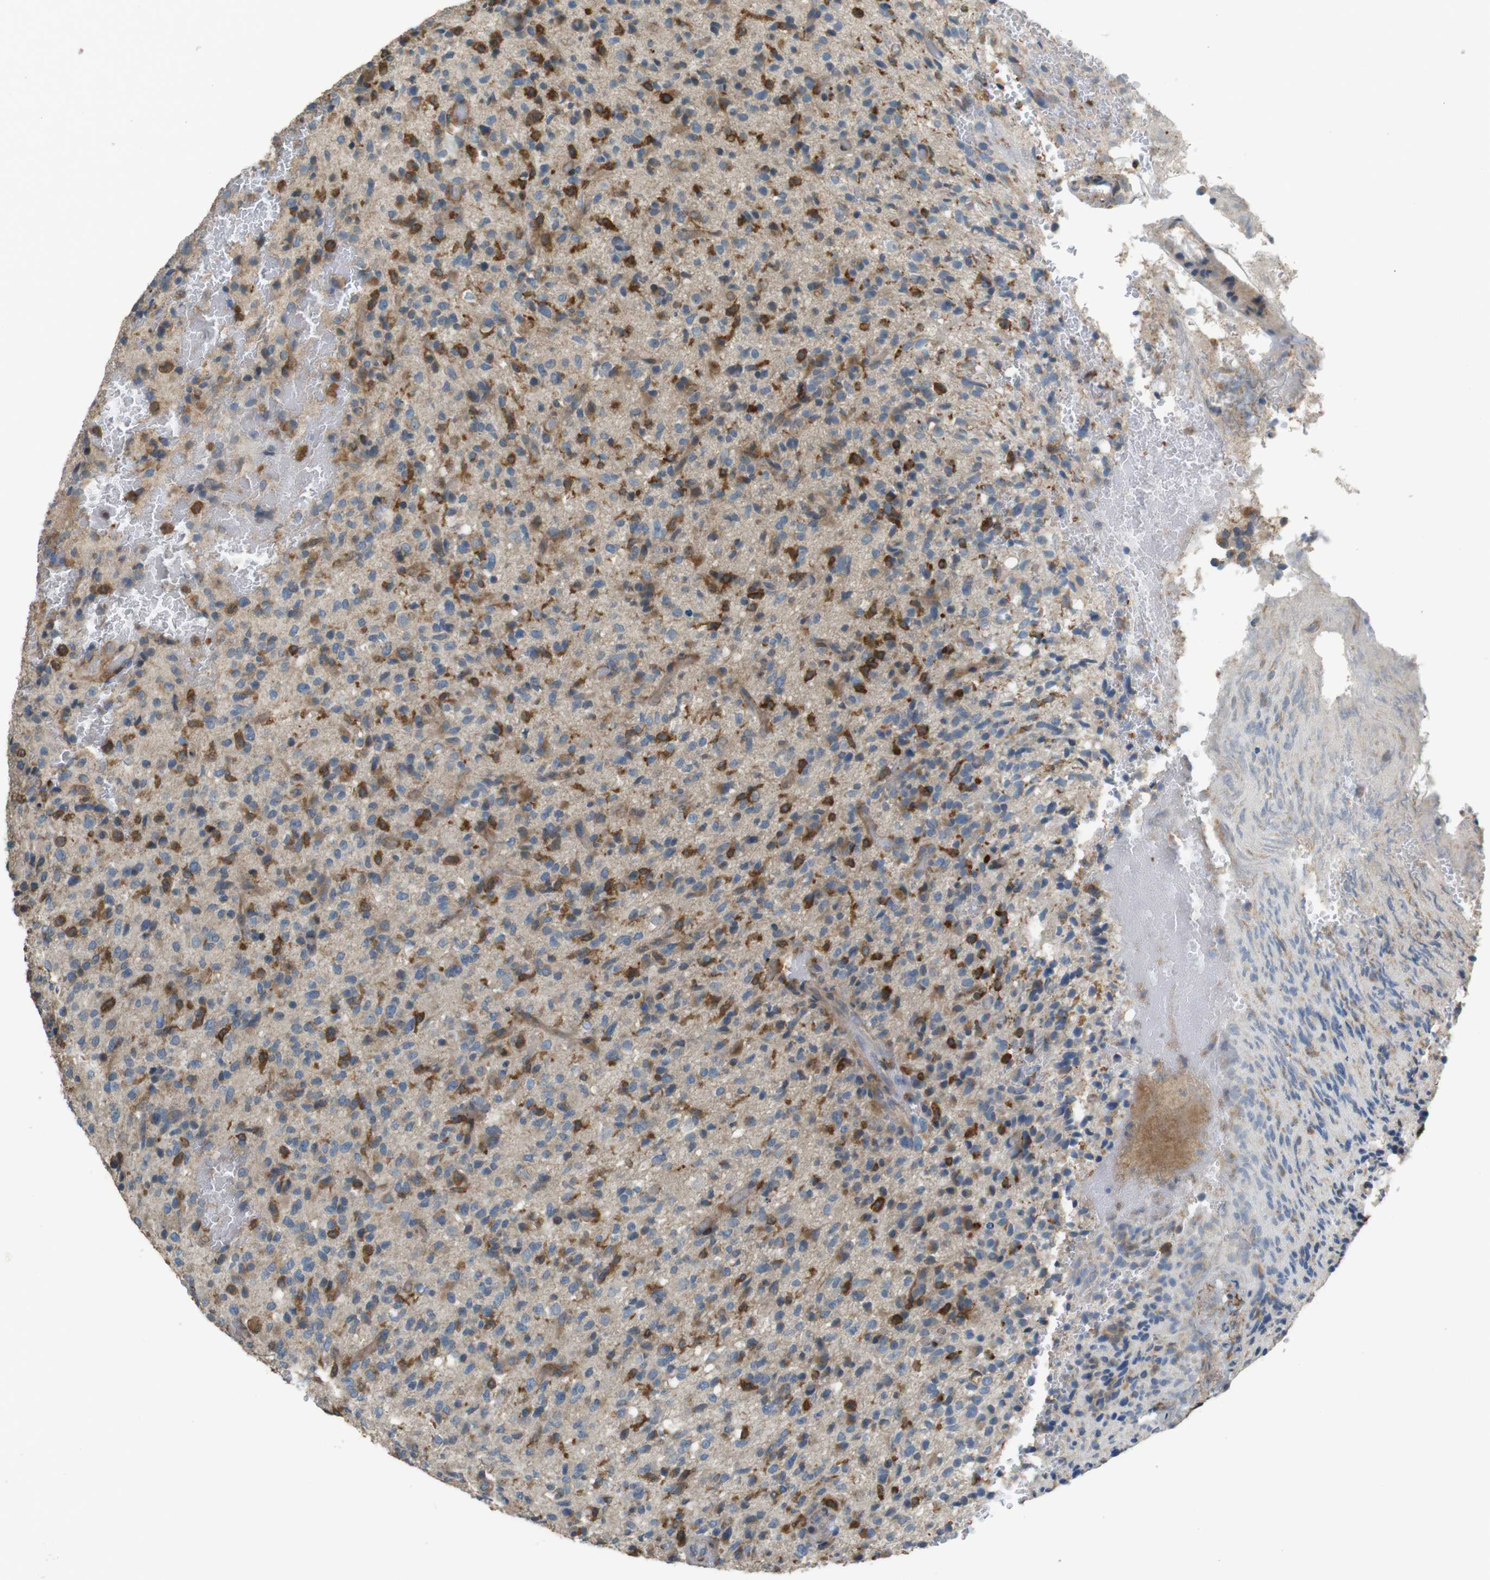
{"staining": {"intensity": "moderate", "quantity": "25%-75%", "location": "cytoplasmic/membranous"}, "tissue": "glioma", "cell_type": "Tumor cells", "image_type": "cancer", "snomed": [{"axis": "morphology", "description": "Glioma, malignant, High grade"}, {"axis": "topography", "description": "Brain"}], "caption": "The micrograph reveals immunohistochemical staining of glioma. There is moderate cytoplasmic/membranous positivity is appreciated in approximately 25%-75% of tumor cells. Using DAB (3,3'-diaminobenzidine) (brown) and hematoxylin (blue) stains, captured at high magnification using brightfield microscopy.", "gene": "ARHGAP24", "patient": {"sex": "male", "age": 71}}